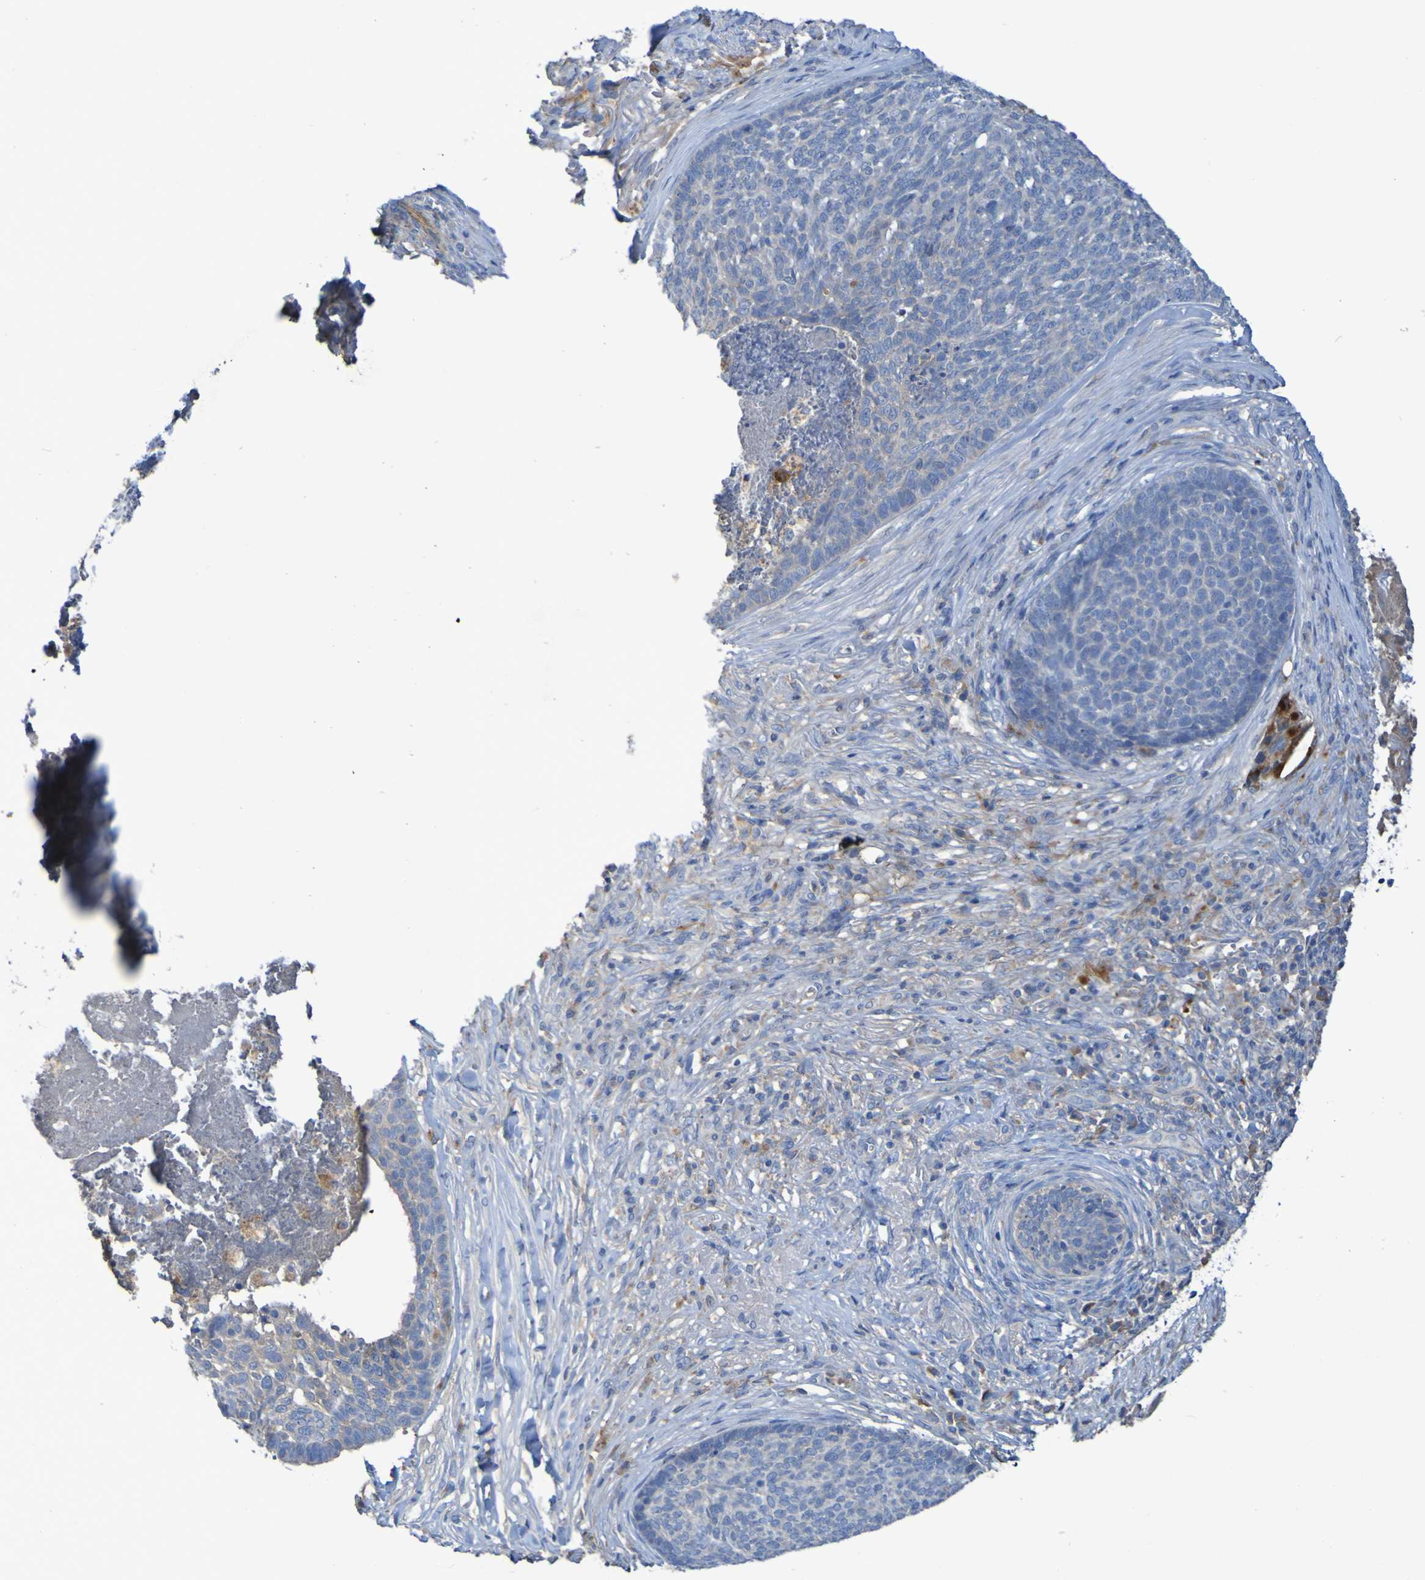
{"staining": {"intensity": "negative", "quantity": "none", "location": "none"}, "tissue": "skin cancer", "cell_type": "Tumor cells", "image_type": "cancer", "snomed": [{"axis": "morphology", "description": "Basal cell carcinoma"}, {"axis": "topography", "description": "Skin"}], "caption": "Immunohistochemistry (IHC) photomicrograph of skin basal cell carcinoma stained for a protein (brown), which demonstrates no positivity in tumor cells.", "gene": "ARHGEF16", "patient": {"sex": "male", "age": 84}}